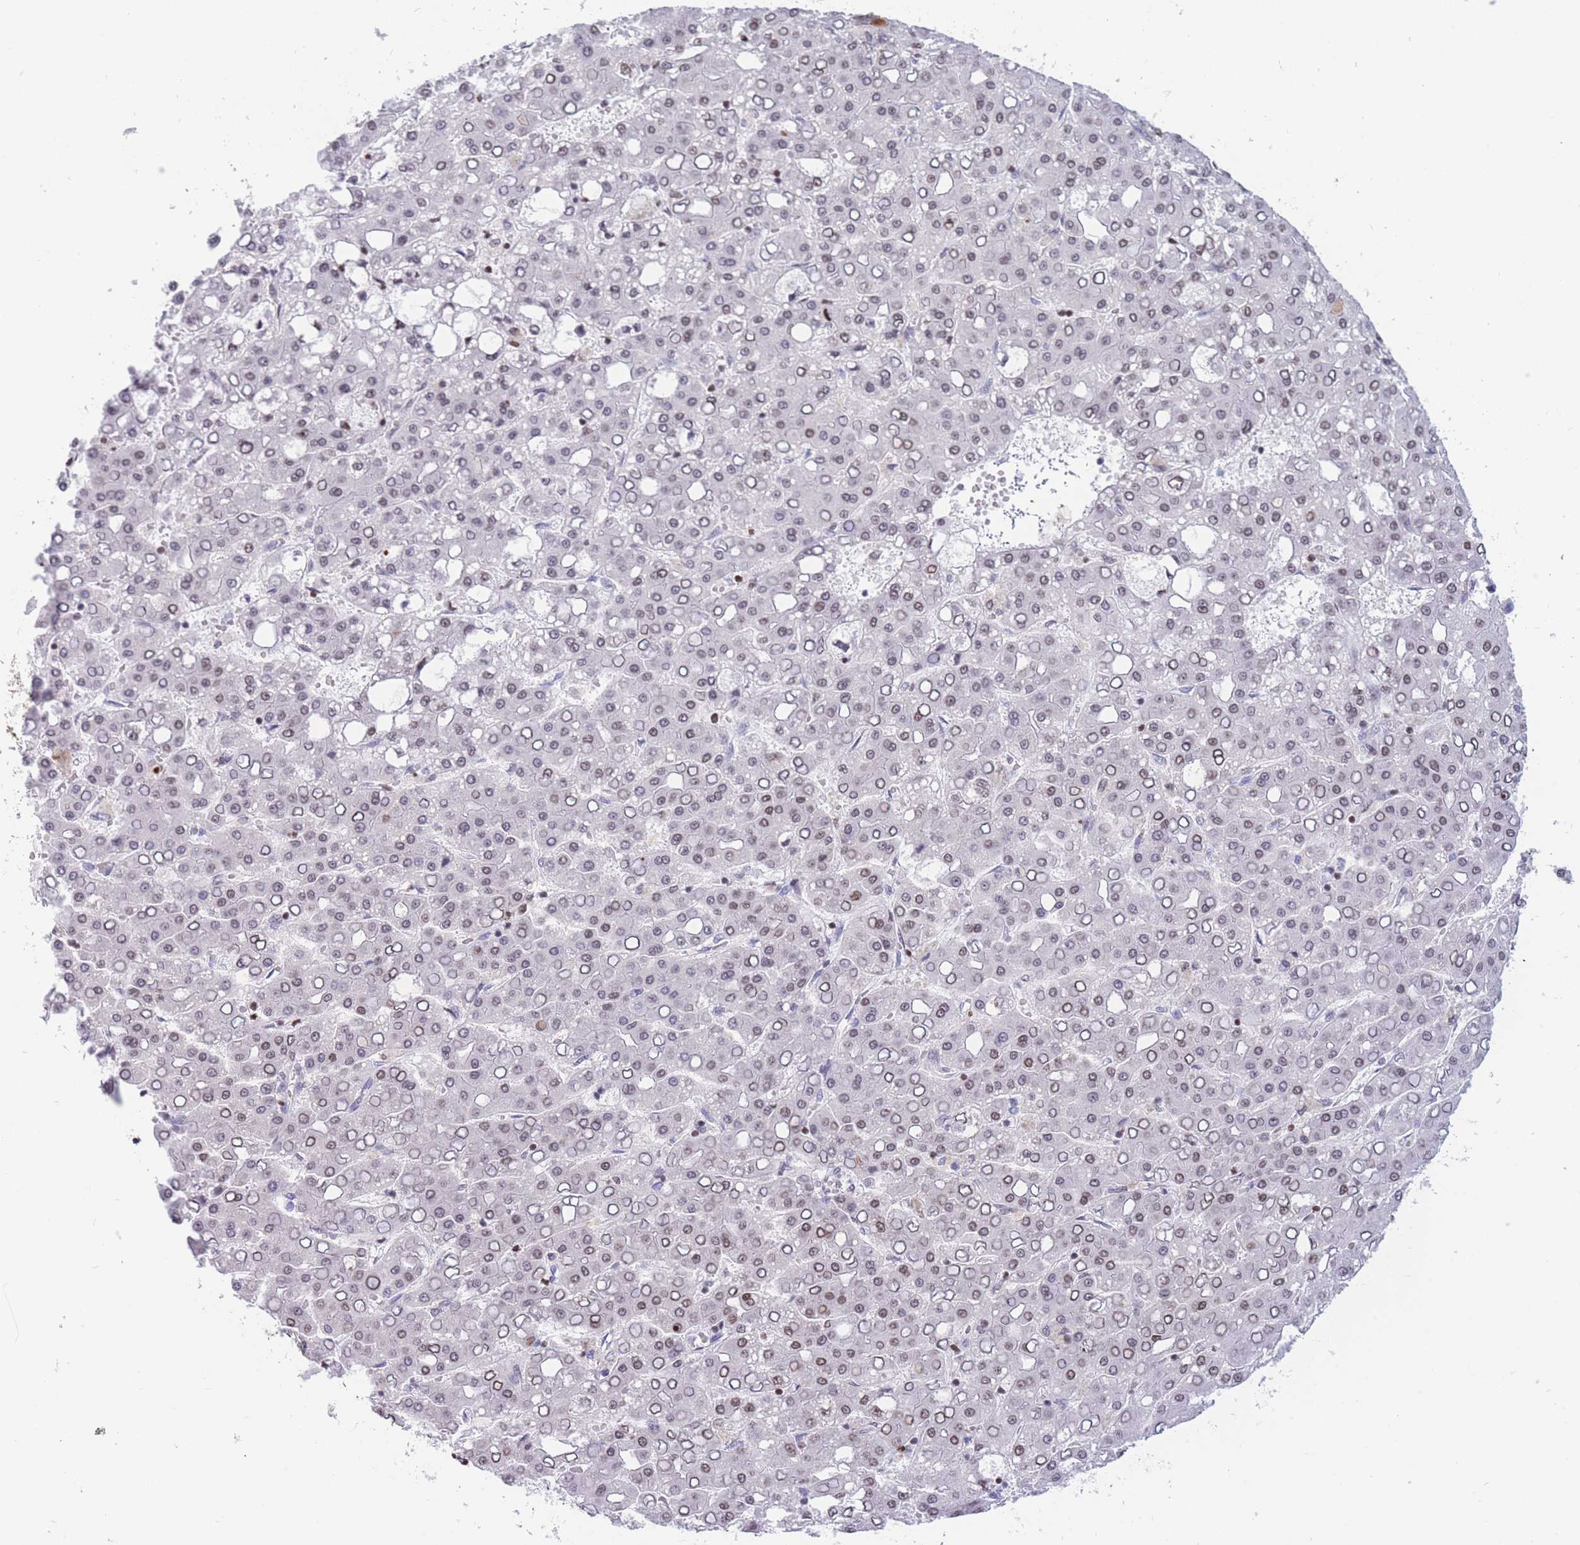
{"staining": {"intensity": "weak", "quantity": ">75%", "location": "nuclear"}, "tissue": "liver cancer", "cell_type": "Tumor cells", "image_type": "cancer", "snomed": [{"axis": "morphology", "description": "Carcinoma, Hepatocellular, NOS"}, {"axis": "topography", "description": "Liver"}], "caption": "Protein positivity by immunohistochemistry reveals weak nuclear expression in approximately >75% of tumor cells in hepatocellular carcinoma (liver).", "gene": "HMGN1", "patient": {"sex": "male", "age": 65}}